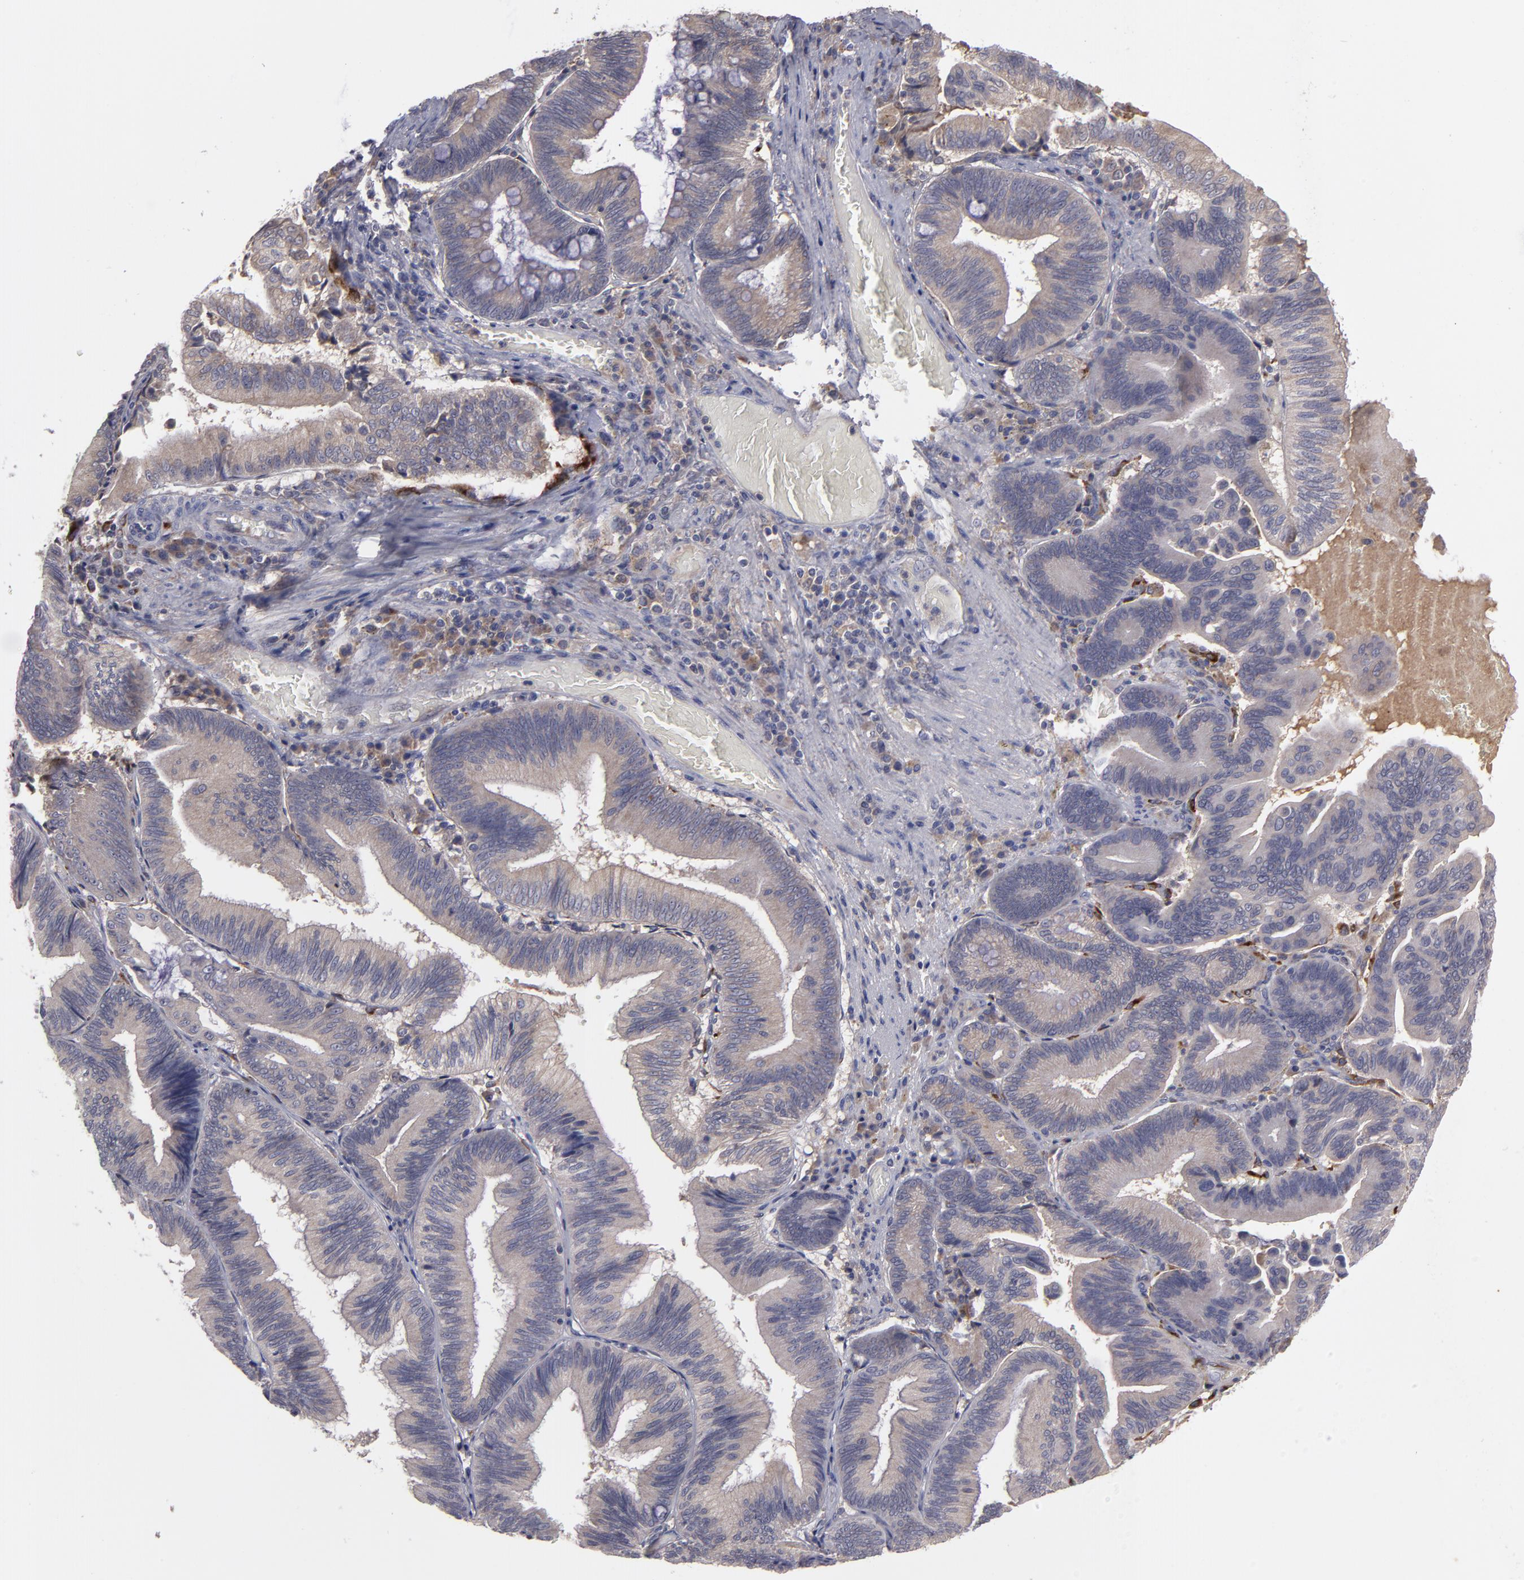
{"staining": {"intensity": "weak", "quantity": ">75%", "location": "cytoplasmic/membranous"}, "tissue": "pancreatic cancer", "cell_type": "Tumor cells", "image_type": "cancer", "snomed": [{"axis": "morphology", "description": "Adenocarcinoma, NOS"}, {"axis": "topography", "description": "Pancreas"}], "caption": "Immunohistochemistry (IHC) histopathology image of neoplastic tissue: human adenocarcinoma (pancreatic) stained using immunohistochemistry (IHC) exhibits low levels of weak protein expression localized specifically in the cytoplasmic/membranous of tumor cells, appearing as a cytoplasmic/membranous brown color.", "gene": "MMP11", "patient": {"sex": "male", "age": 82}}